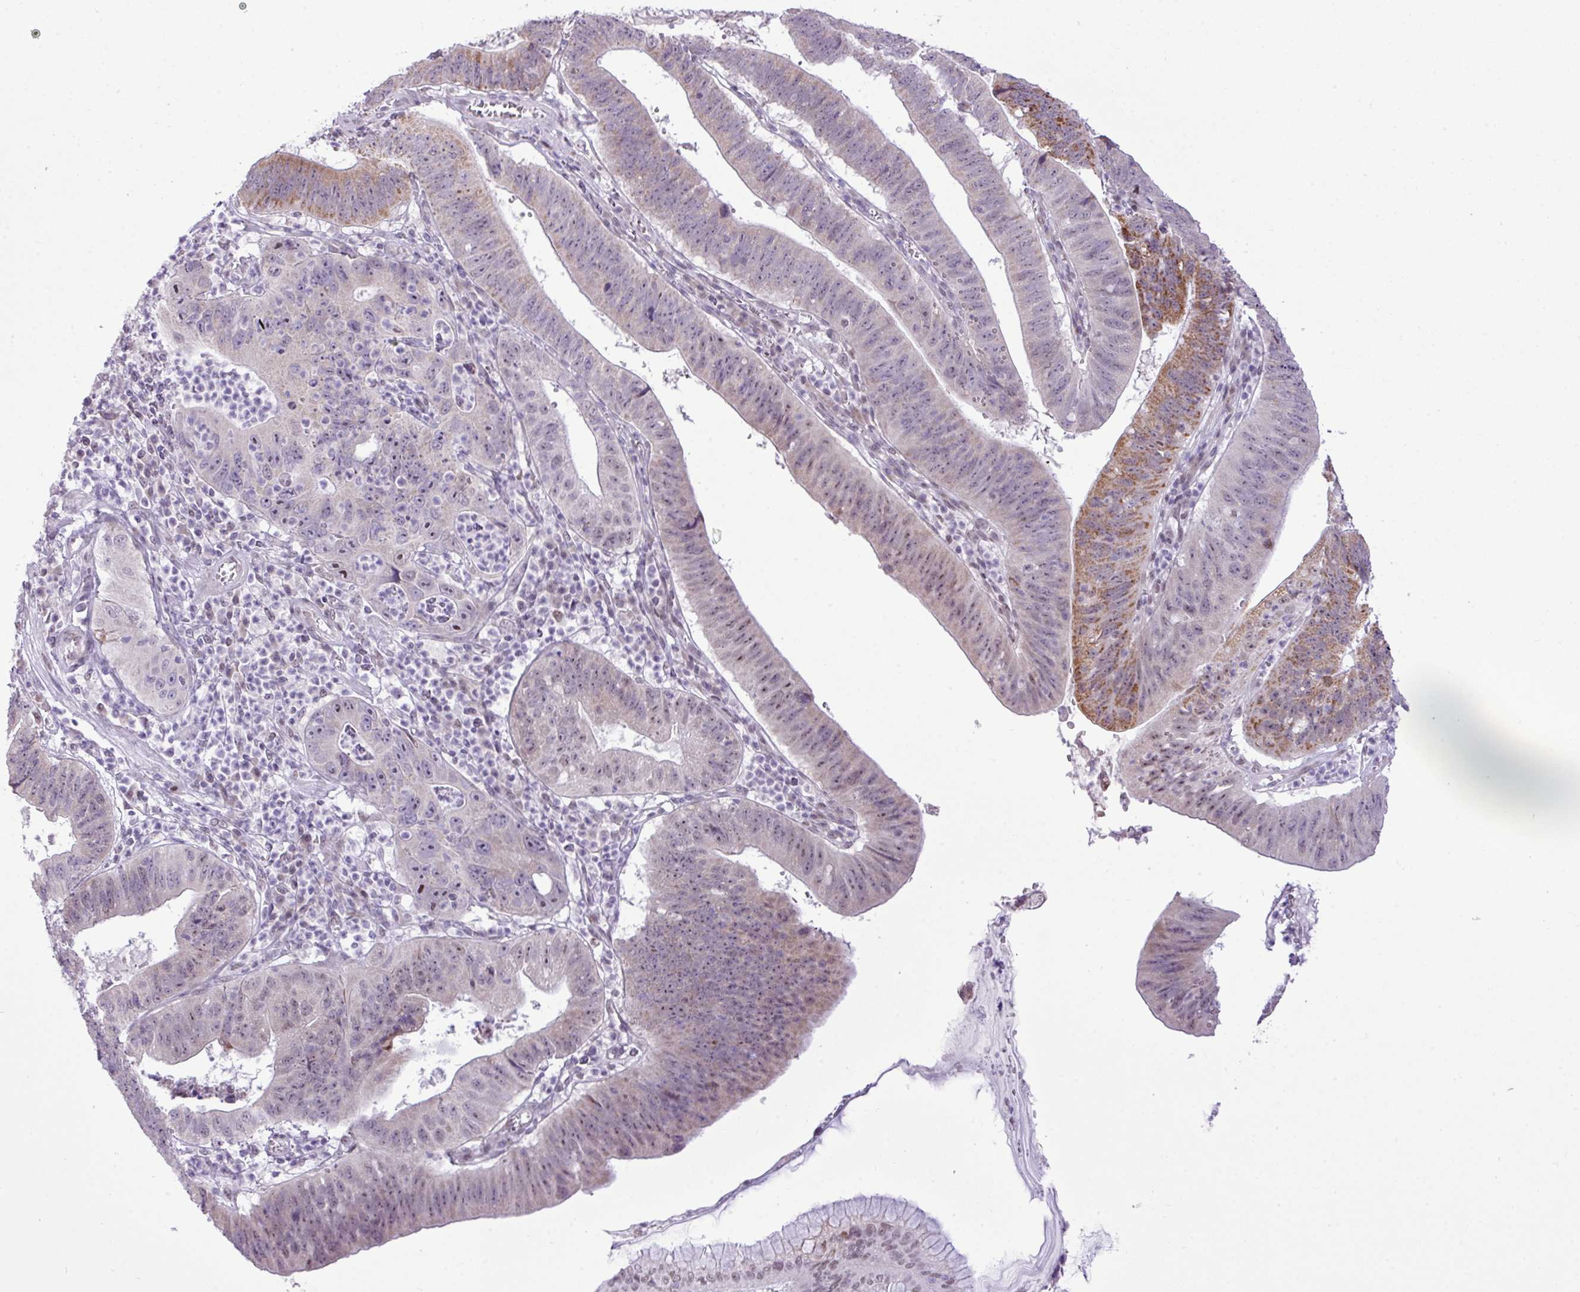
{"staining": {"intensity": "moderate", "quantity": "<25%", "location": "cytoplasmic/membranous"}, "tissue": "stomach cancer", "cell_type": "Tumor cells", "image_type": "cancer", "snomed": [{"axis": "morphology", "description": "Adenocarcinoma, NOS"}, {"axis": "topography", "description": "Stomach"}], "caption": "This image demonstrates stomach cancer stained with immunohistochemistry (IHC) to label a protein in brown. The cytoplasmic/membranous of tumor cells show moderate positivity for the protein. Nuclei are counter-stained blue.", "gene": "ELOA2", "patient": {"sex": "male", "age": 59}}